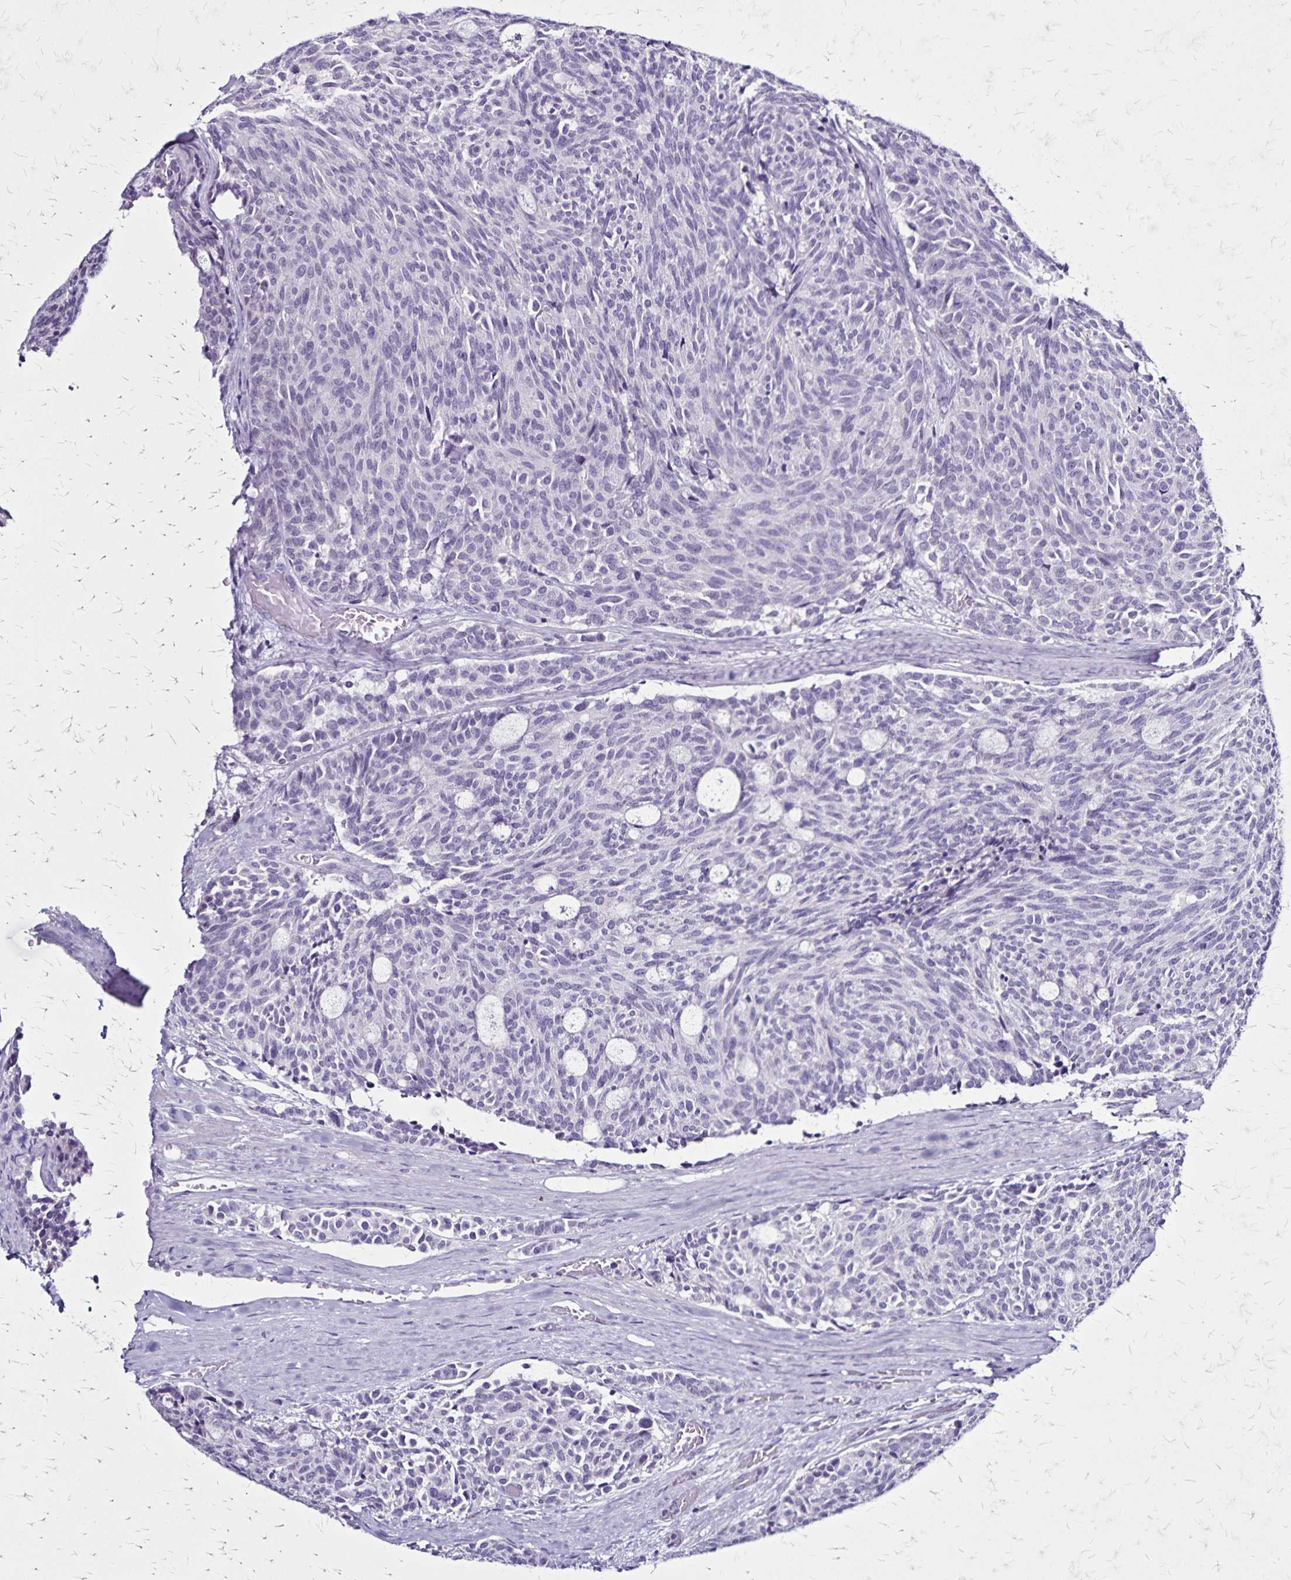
{"staining": {"intensity": "negative", "quantity": "none", "location": "none"}, "tissue": "carcinoid", "cell_type": "Tumor cells", "image_type": "cancer", "snomed": [{"axis": "morphology", "description": "Carcinoid, malignant, NOS"}, {"axis": "topography", "description": "Pancreas"}], "caption": "Protein analysis of malignant carcinoid exhibits no significant positivity in tumor cells. (DAB immunohistochemistry visualized using brightfield microscopy, high magnification).", "gene": "PLXNA4", "patient": {"sex": "female", "age": 54}}